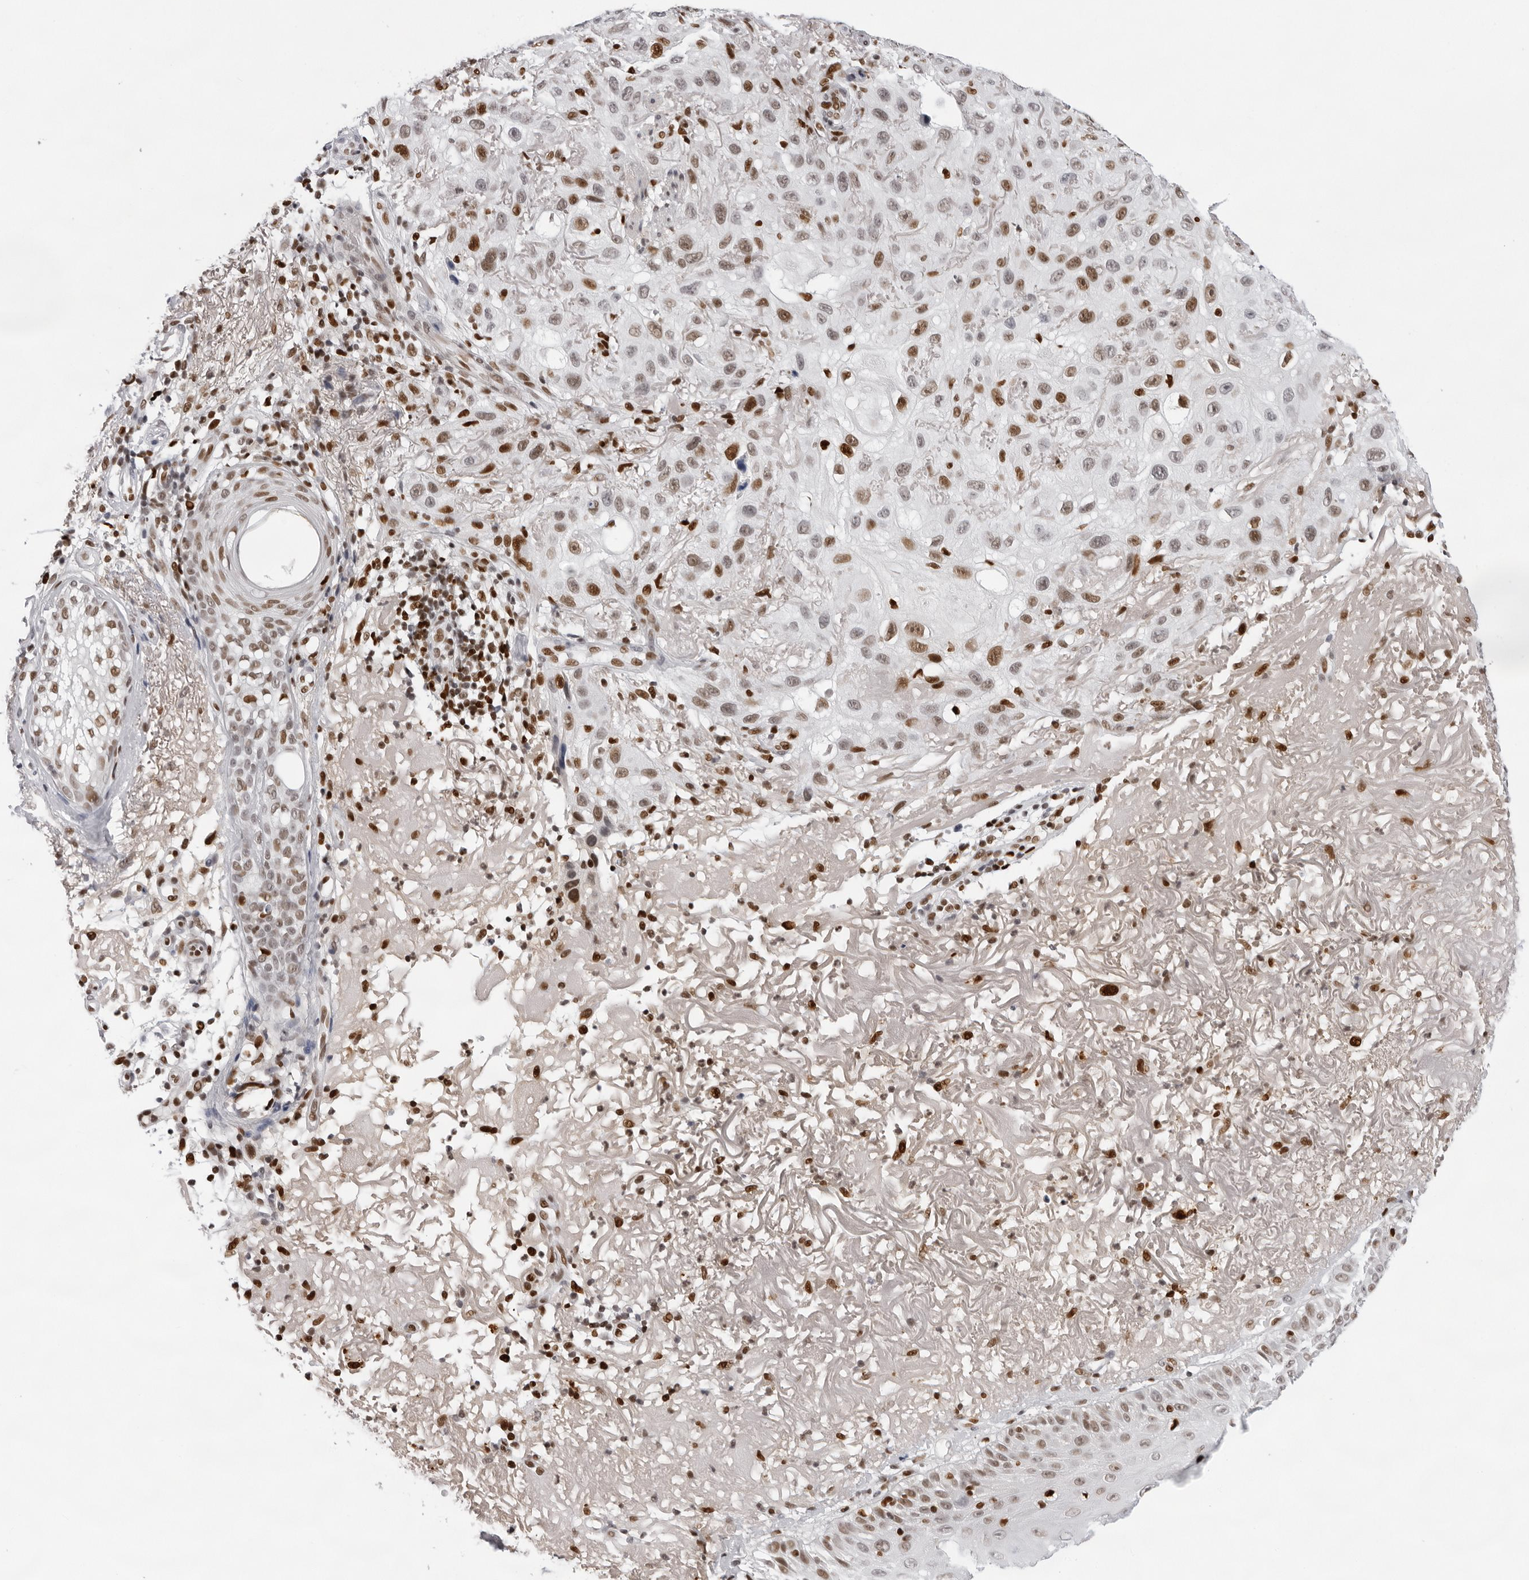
{"staining": {"intensity": "moderate", "quantity": ">75%", "location": "nuclear"}, "tissue": "skin cancer", "cell_type": "Tumor cells", "image_type": "cancer", "snomed": [{"axis": "morphology", "description": "Normal tissue, NOS"}, {"axis": "morphology", "description": "Squamous cell carcinoma, NOS"}, {"axis": "topography", "description": "Skin"}], "caption": "A brown stain highlights moderate nuclear staining of a protein in human skin squamous cell carcinoma tumor cells.", "gene": "OGG1", "patient": {"sex": "female", "age": 96}}